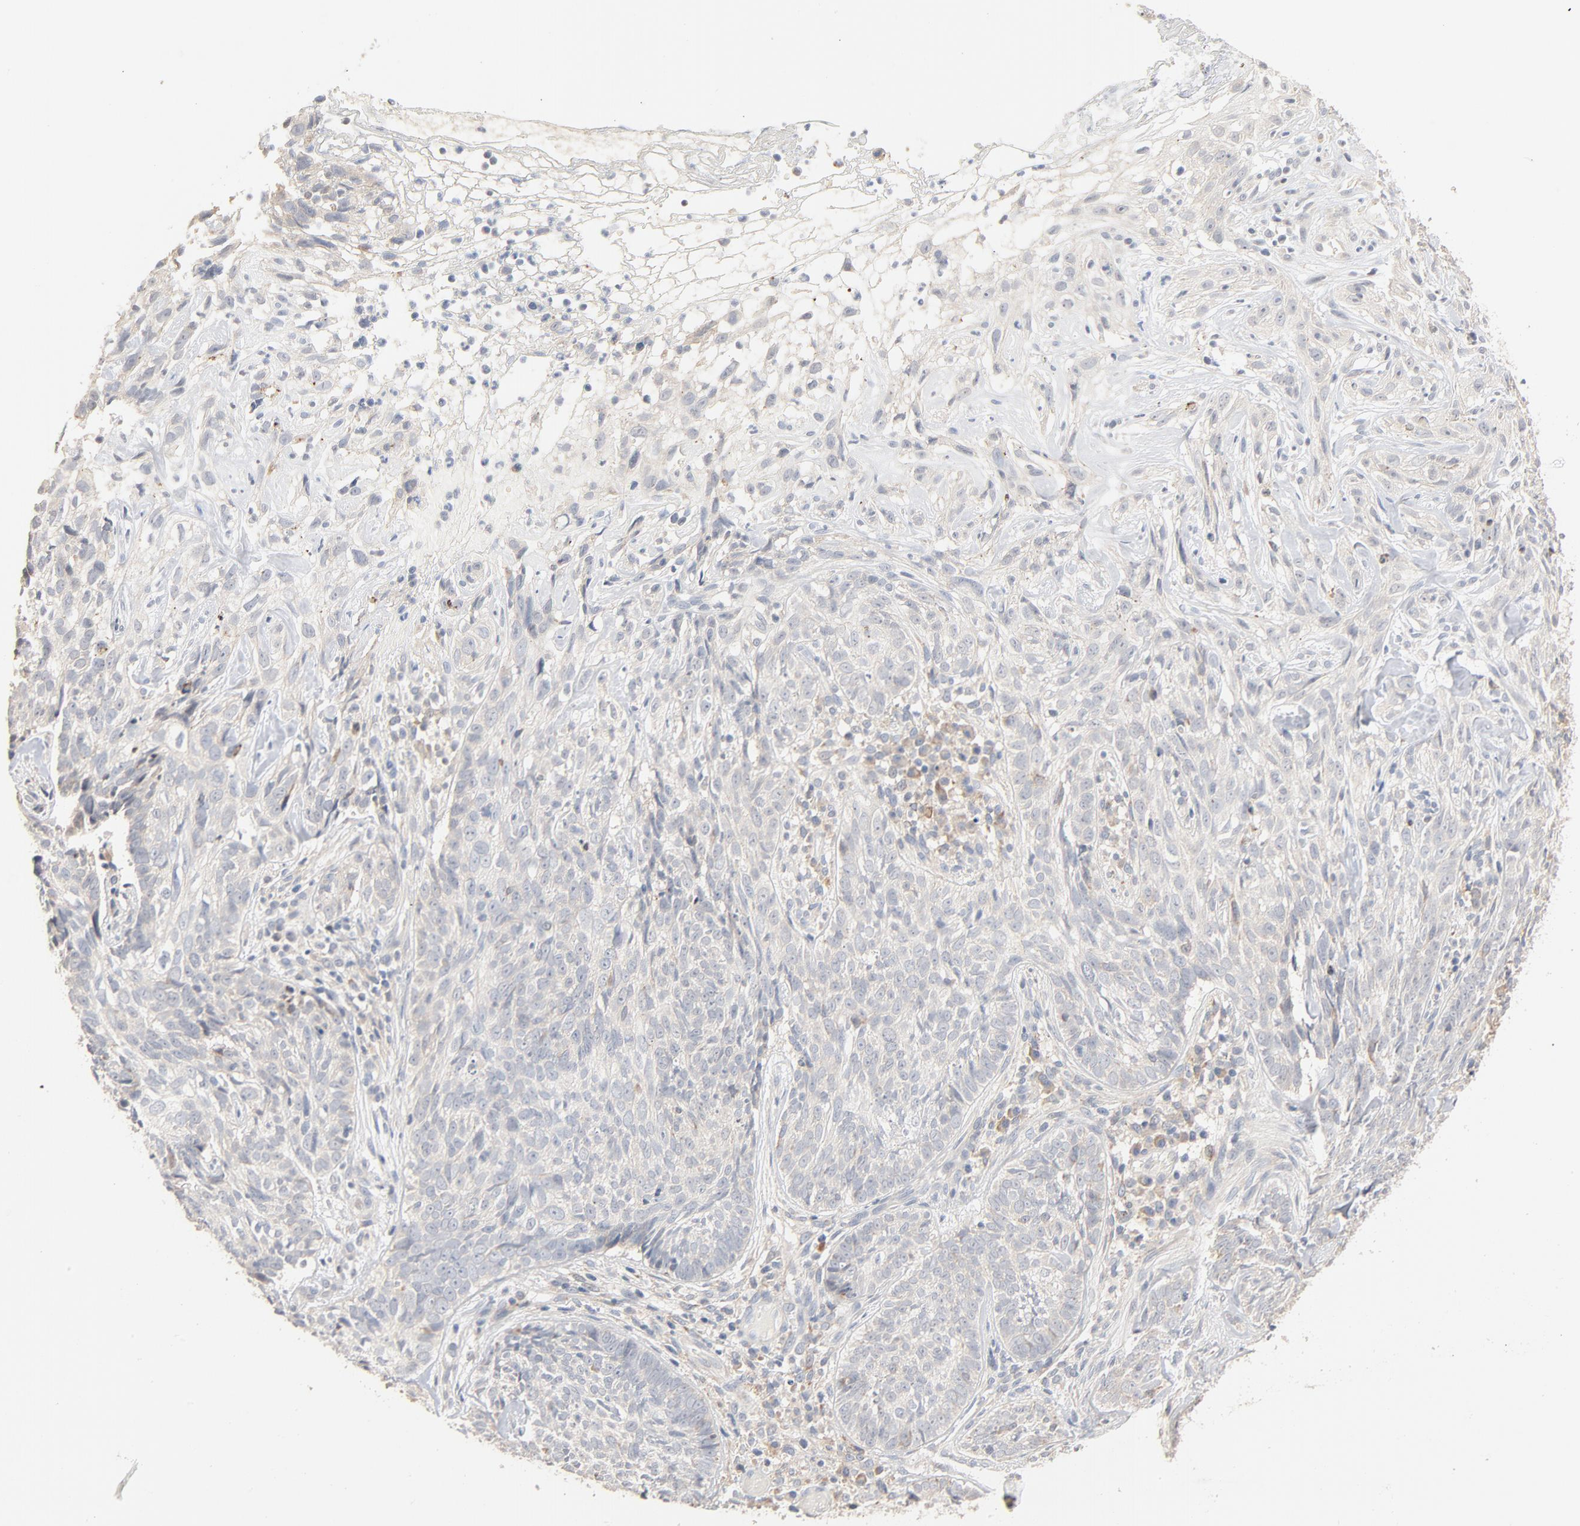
{"staining": {"intensity": "negative", "quantity": "none", "location": "none"}, "tissue": "skin cancer", "cell_type": "Tumor cells", "image_type": "cancer", "snomed": [{"axis": "morphology", "description": "Basal cell carcinoma"}, {"axis": "topography", "description": "Skin"}], "caption": "This is a micrograph of IHC staining of skin basal cell carcinoma, which shows no positivity in tumor cells.", "gene": "ZDHHC8", "patient": {"sex": "male", "age": 72}}